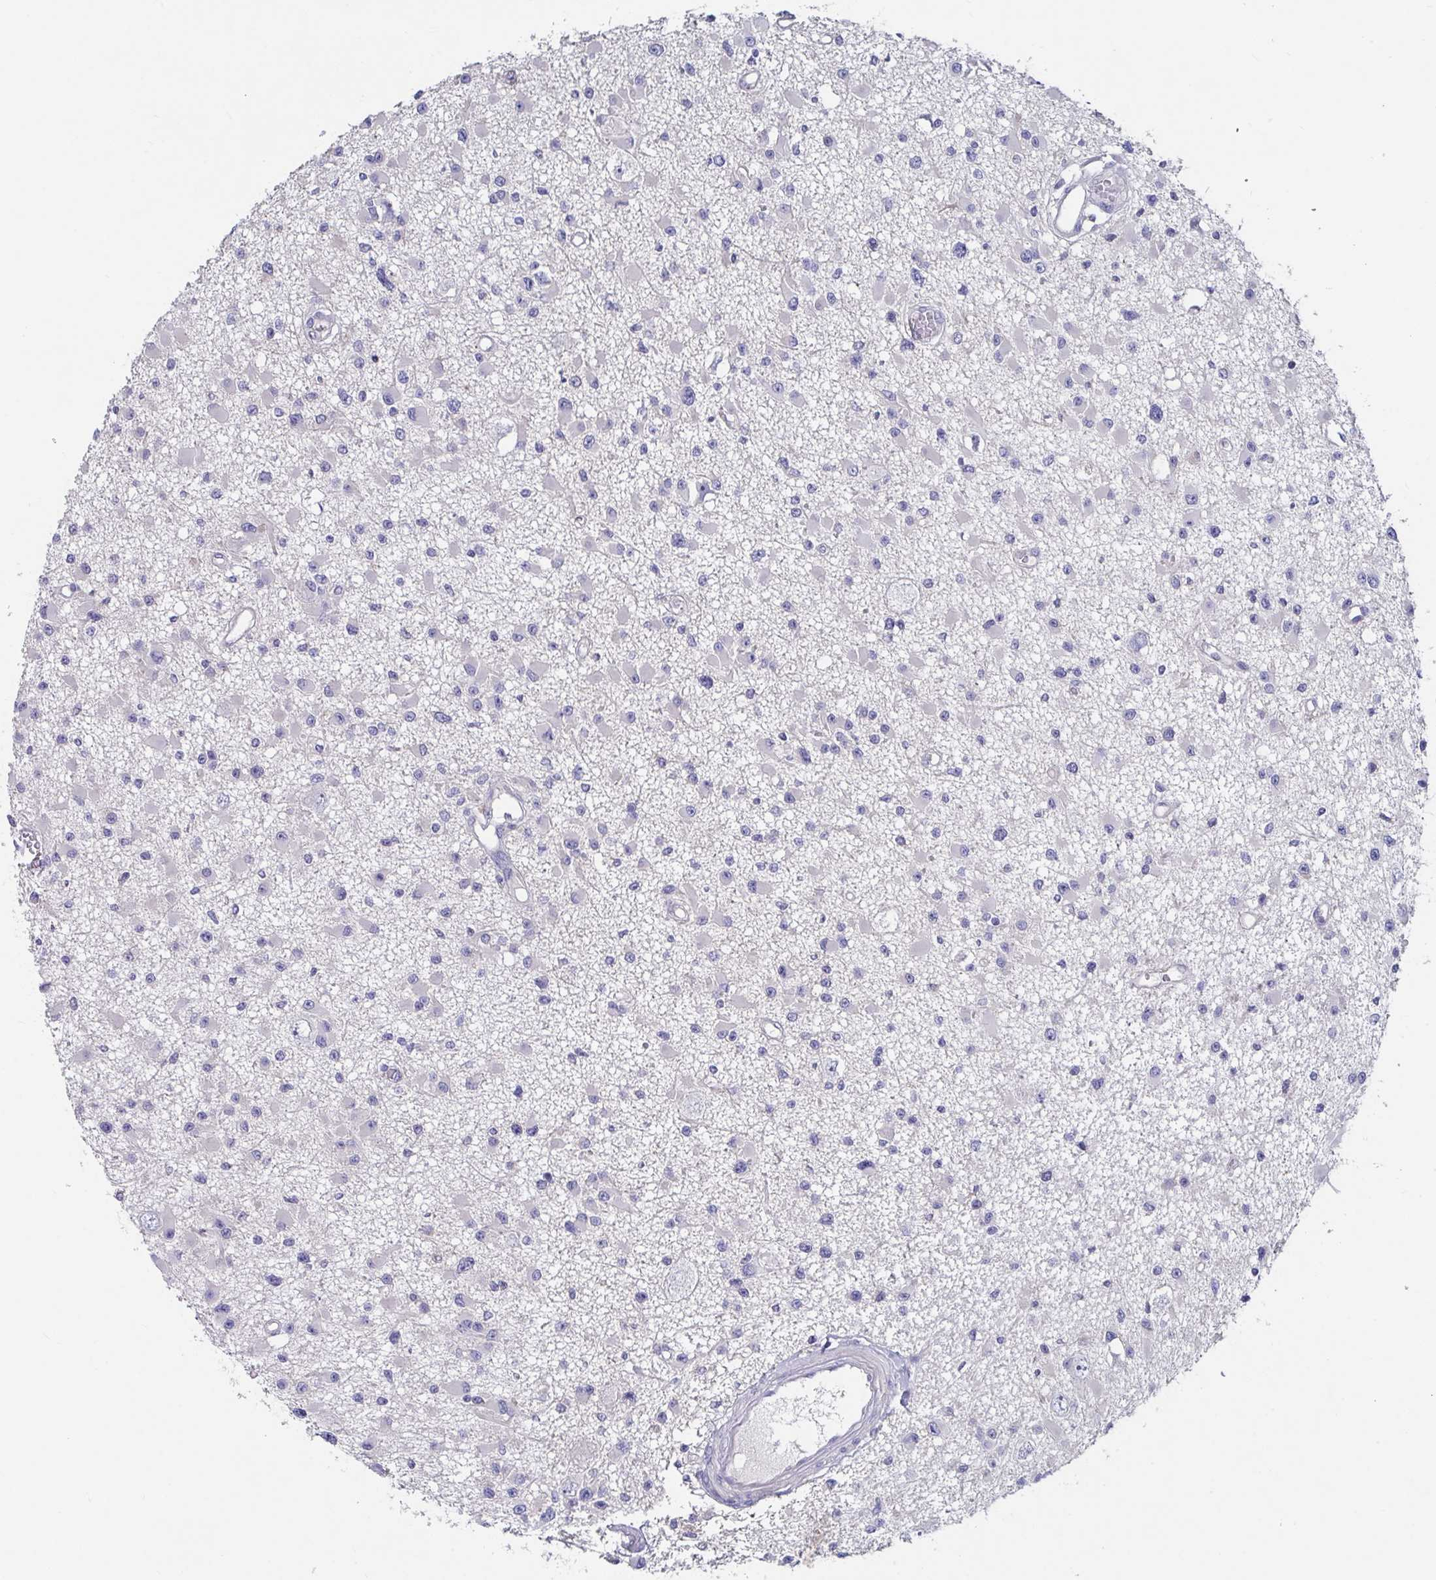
{"staining": {"intensity": "negative", "quantity": "none", "location": "none"}, "tissue": "glioma", "cell_type": "Tumor cells", "image_type": "cancer", "snomed": [{"axis": "morphology", "description": "Glioma, malignant, High grade"}, {"axis": "topography", "description": "Brain"}], "caption": "A high-resolution histopathology image shows immunohistochemistry staining of glioma, which shows no significant expression in tumor cells.", "gene": "ZNF561", "patient": {"sex": "male", "age": 54}}